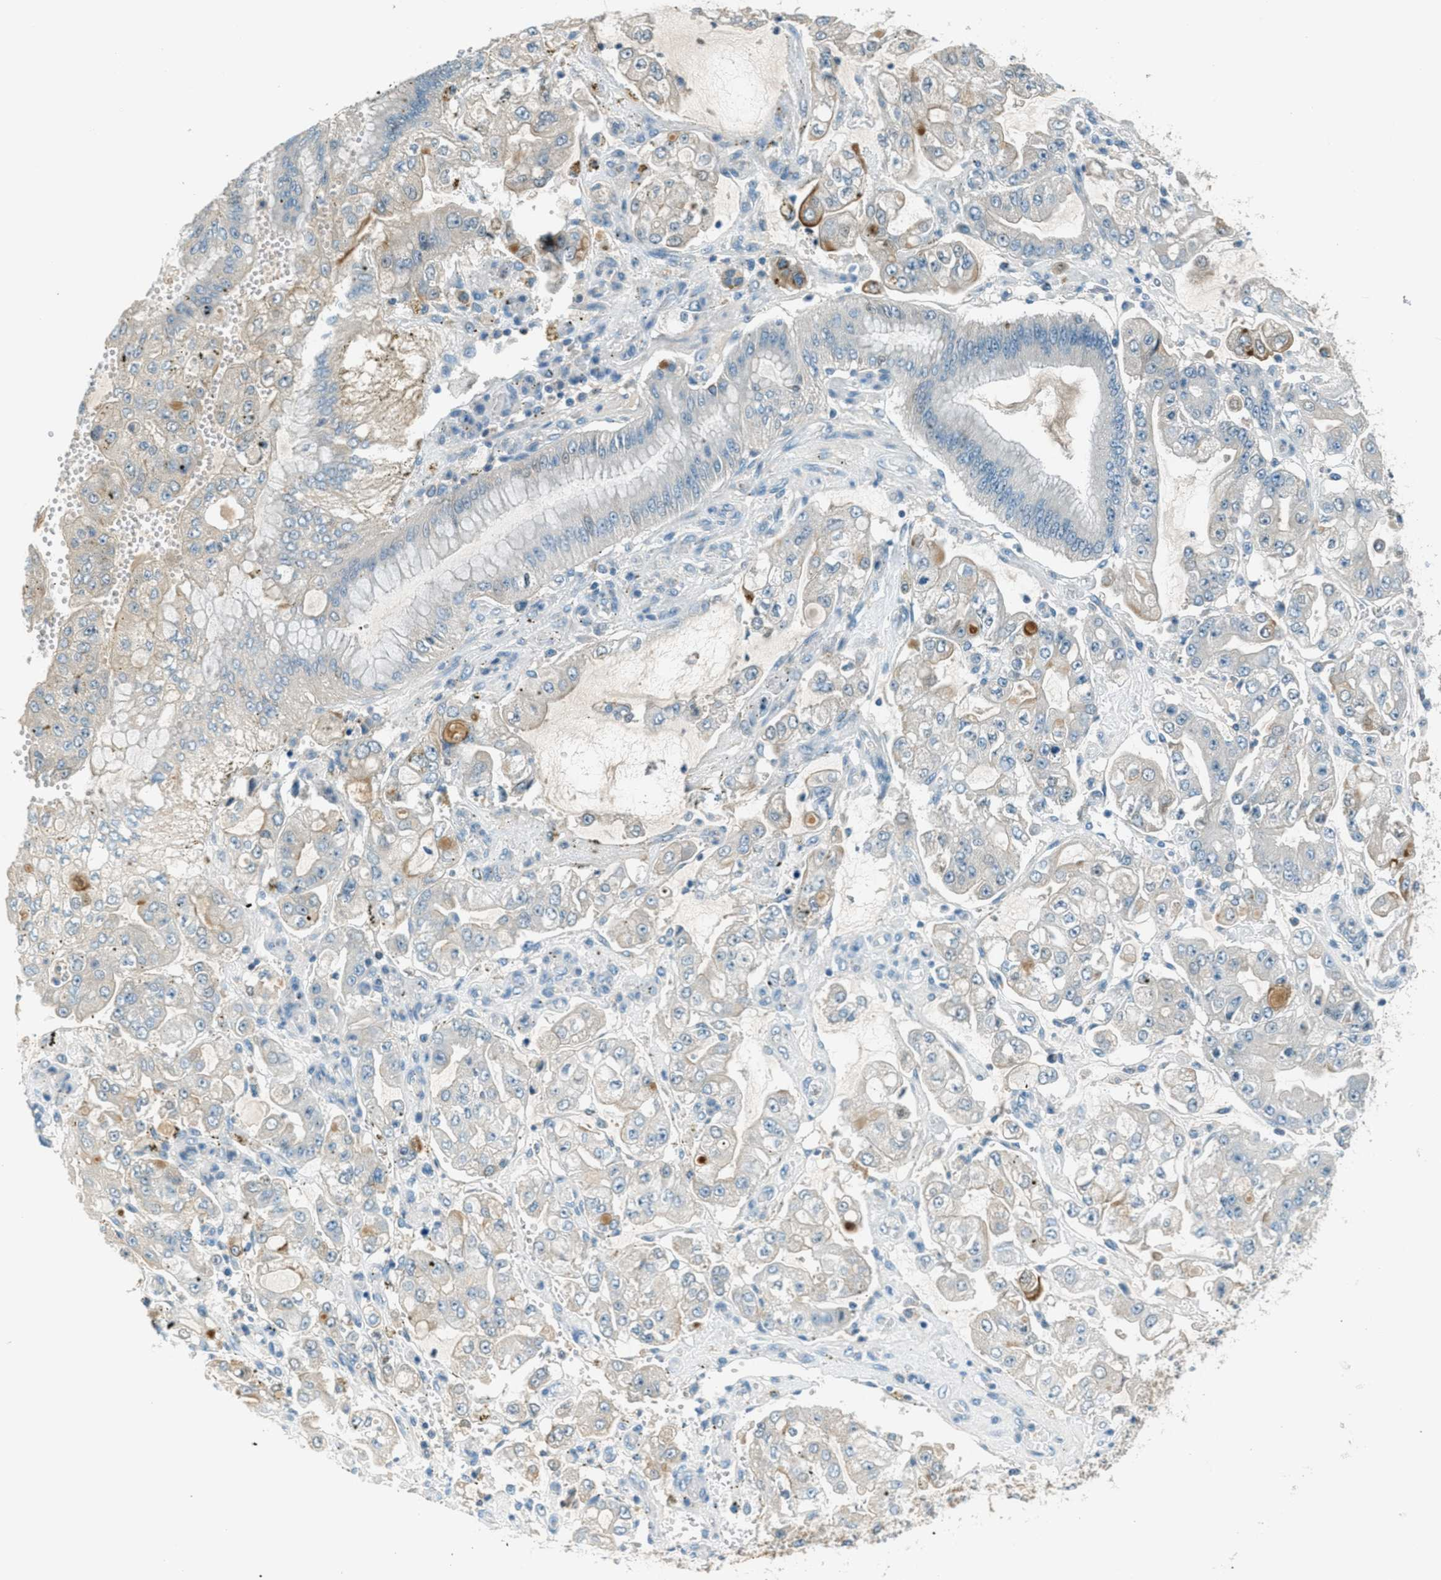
{"staining": {"intensity": "weak", "quantity": "<25%", "location": "cytoplasmic/membranous"}, "tissue": "stomach cancer", "cell_type": "Tumor cells", "image_type": "cancer", "snomed": [{"axis": "morphology", "description": "Adenocarcinoma, NOS"}, {"axis": "topography", "description": "Stomach"}], "caption": "Stomach cancer was stained to show a protein in brown. There is no significant expression in tumor cells. The staining was performed using DAB (3,3'-diaminobenzidine) to visualize the protein expression in brown, while the nuclei were stained in blue with hematoxylin (Magnification: 20x).", "gene": "MSLN", "patient": {"sex": "male", "age": 76}}